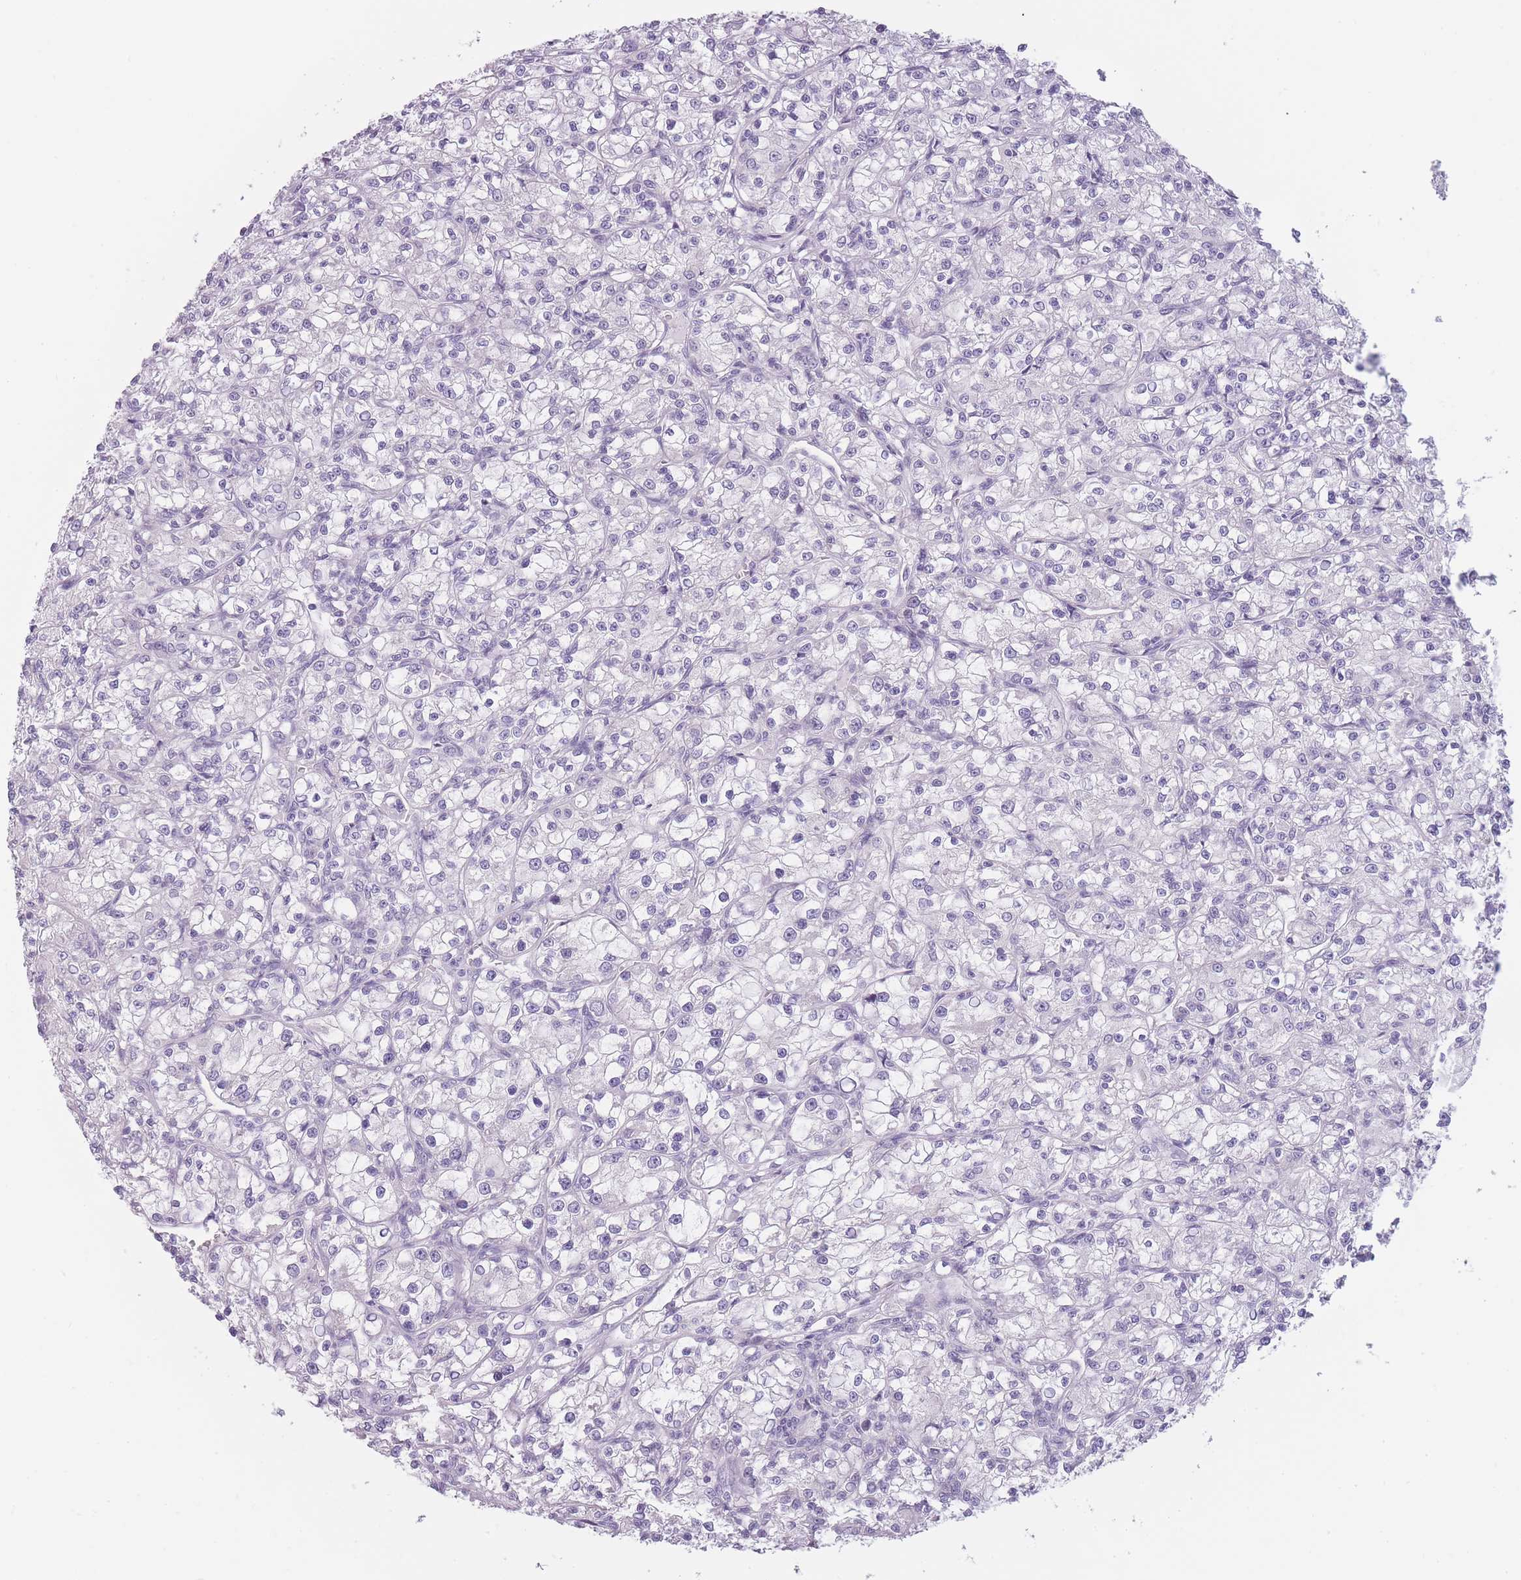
{"staining": {"intensity": "negative", "quantity": "none", "location": "none"}, "tissue": "renal cancer", "cell_type": "Tumor cells", "image_type": "cancer", "snomed": [{"axis": "morphology", "description": "Adenocarcinoma, NOS"}, {"axis": "topography", "description": "Kidney"}], "caption": "DAB (3,3'-diaminobenzidine) immunohistochemical staining of renal cancer exhibits no significant expression in tumor cells.", "gene": "TMEM236", "patient": {"sex": "female", "age": 59}}